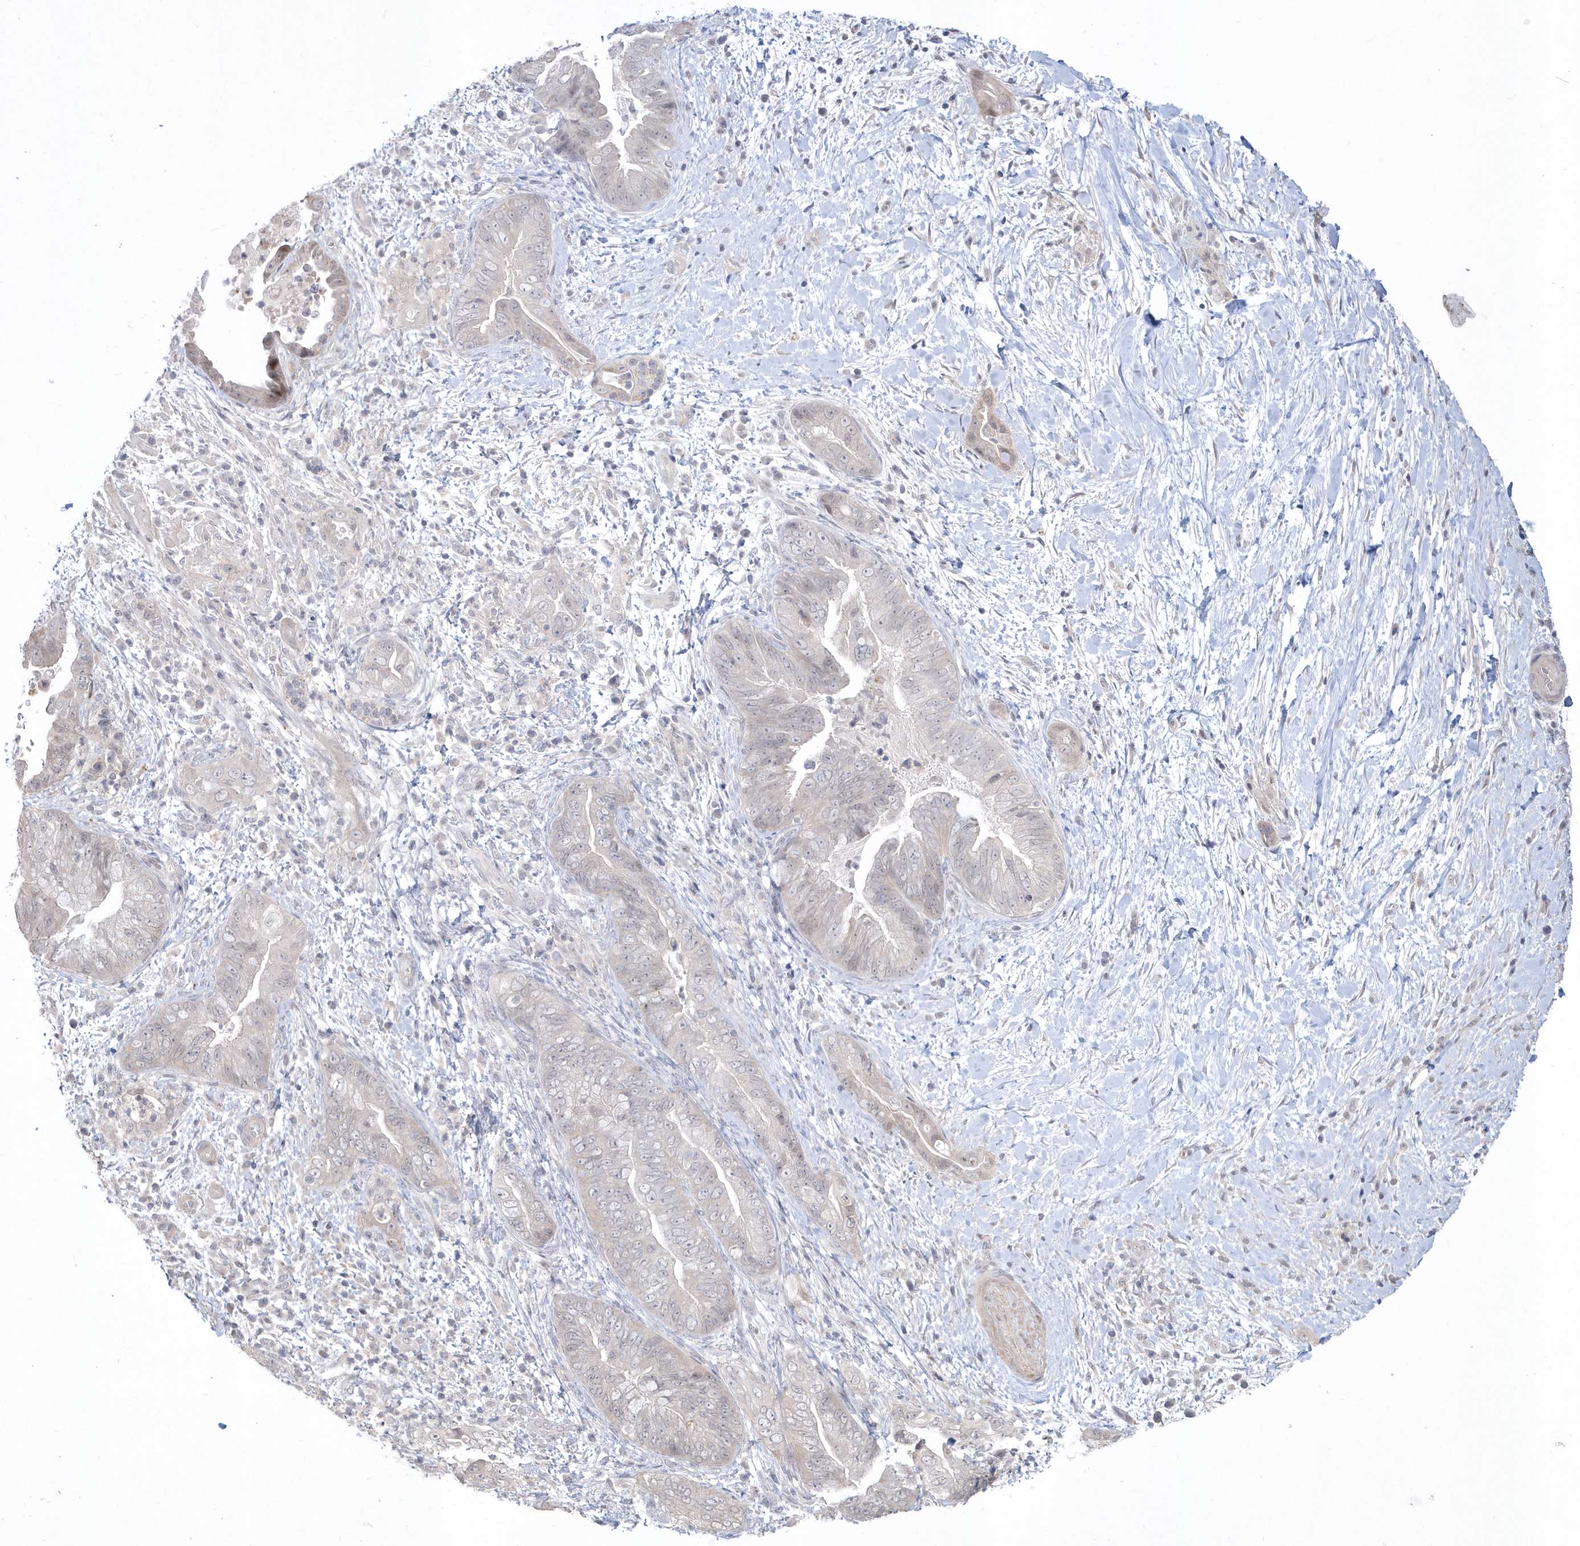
{"staining": {"intensity": "negative", "quantity": "none", "location": "none"}, "tissue": "pancreatic cancer", "cell_type": "Tumor cells", "image_type": "cancer", "snomed": [{"axis": "morphology", "description": "Adenocarcinoma, NOS"}, {"axis": "topography", "description": "Pancreas"}], "caption": "The histopathology image displays no staining of tumor cells in adenocarcinoma (pancreatic).", "gene": "TSPEAR", "patient": {"sex": "male", "age": 75}}